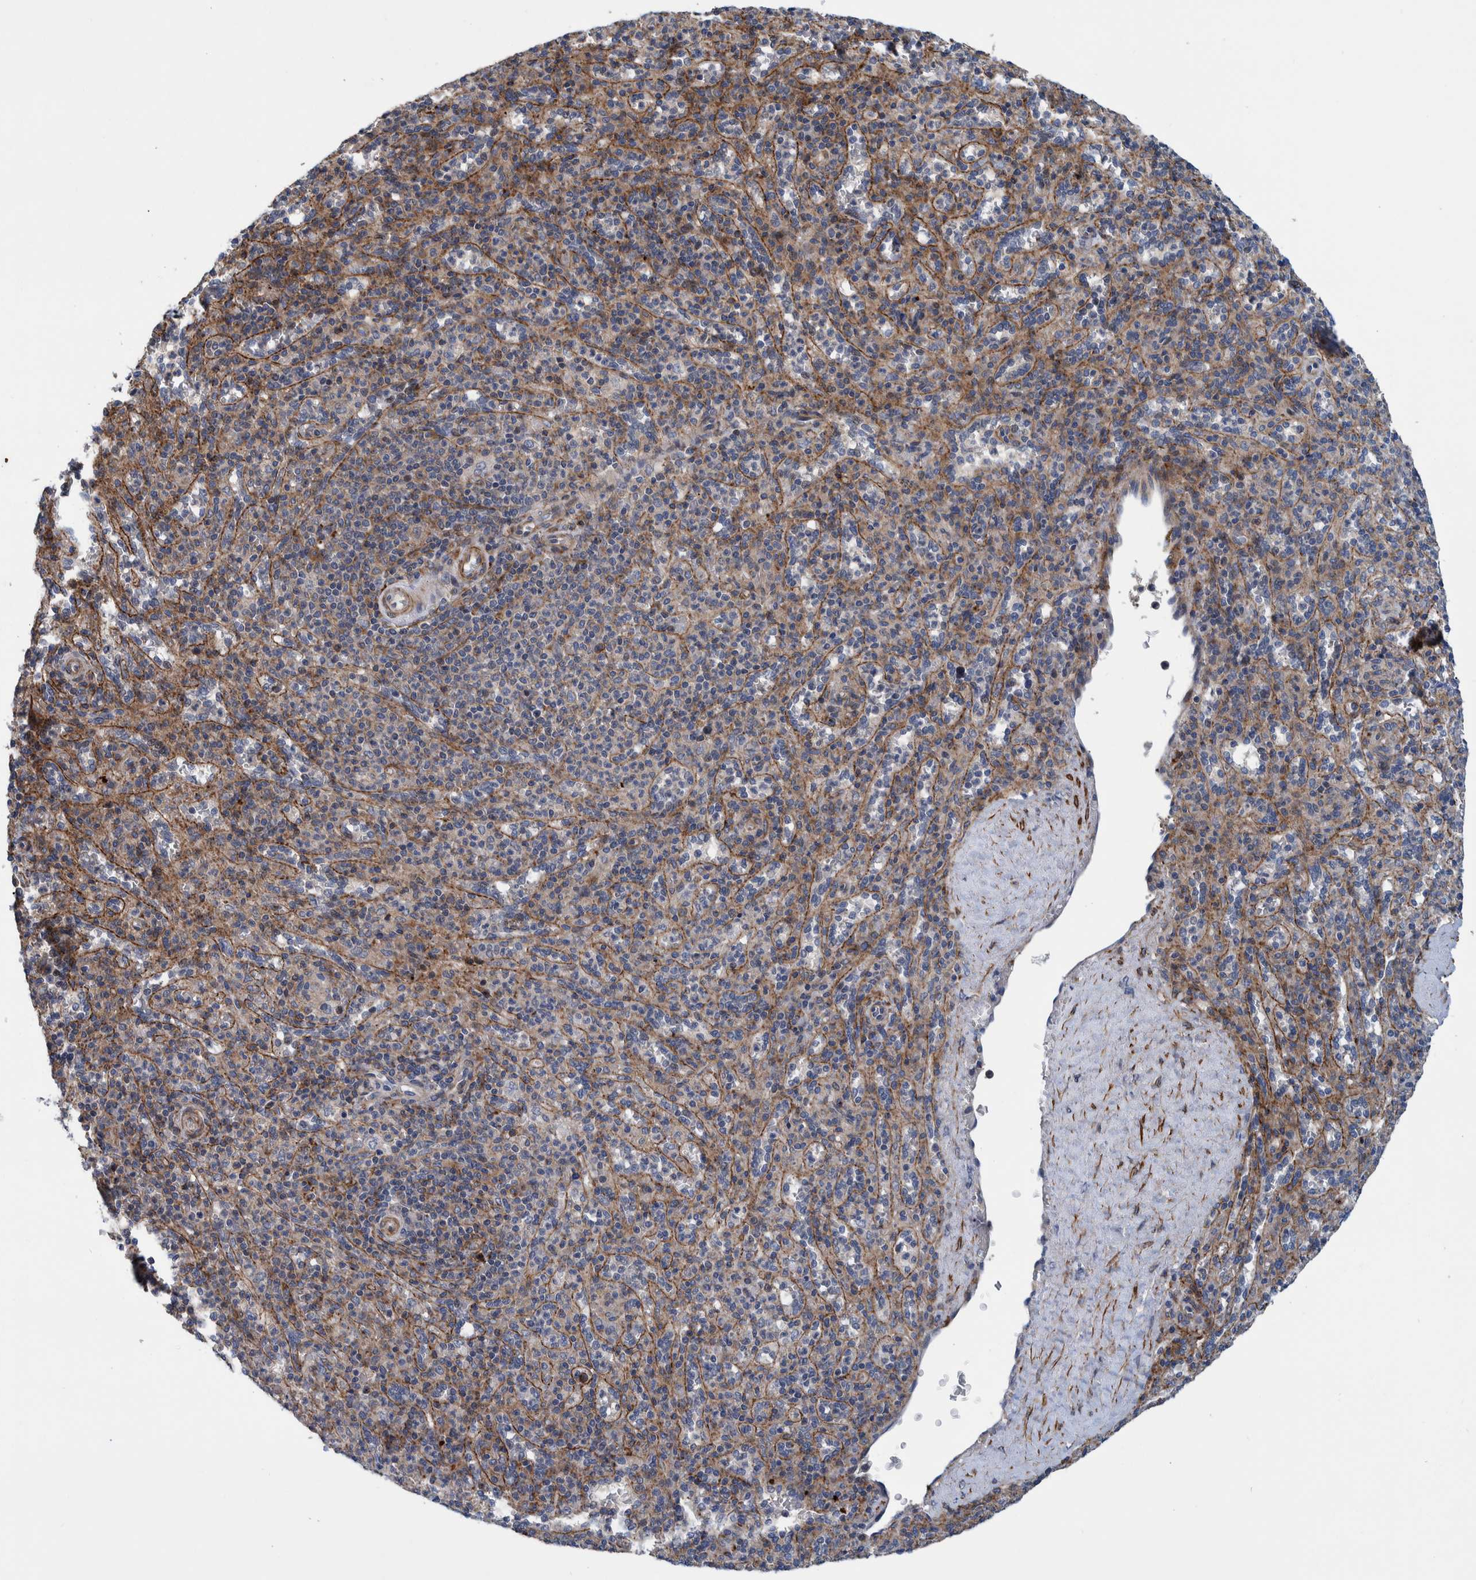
{"staining": {"intensity": "moderate", "quantity": "<25%", "location": "cytoplasmic/membranous"}, "tissue": "spleen", "cell_type": "Cells in red pulp", "image_type": "normal", "snomed": [{"axis": "morphology", "description": "Normal tissue, NOS"}, {"axis": "topography", "description": "Spleen"}], "caption": "Human spleen stained for a protein (brown) reveals moderate cytoplasmic/membranous positive positivity in approximately <25% of cells in red pulp.", "gene": "MKS1", "patient": {"sex": "male", "age": 36}}